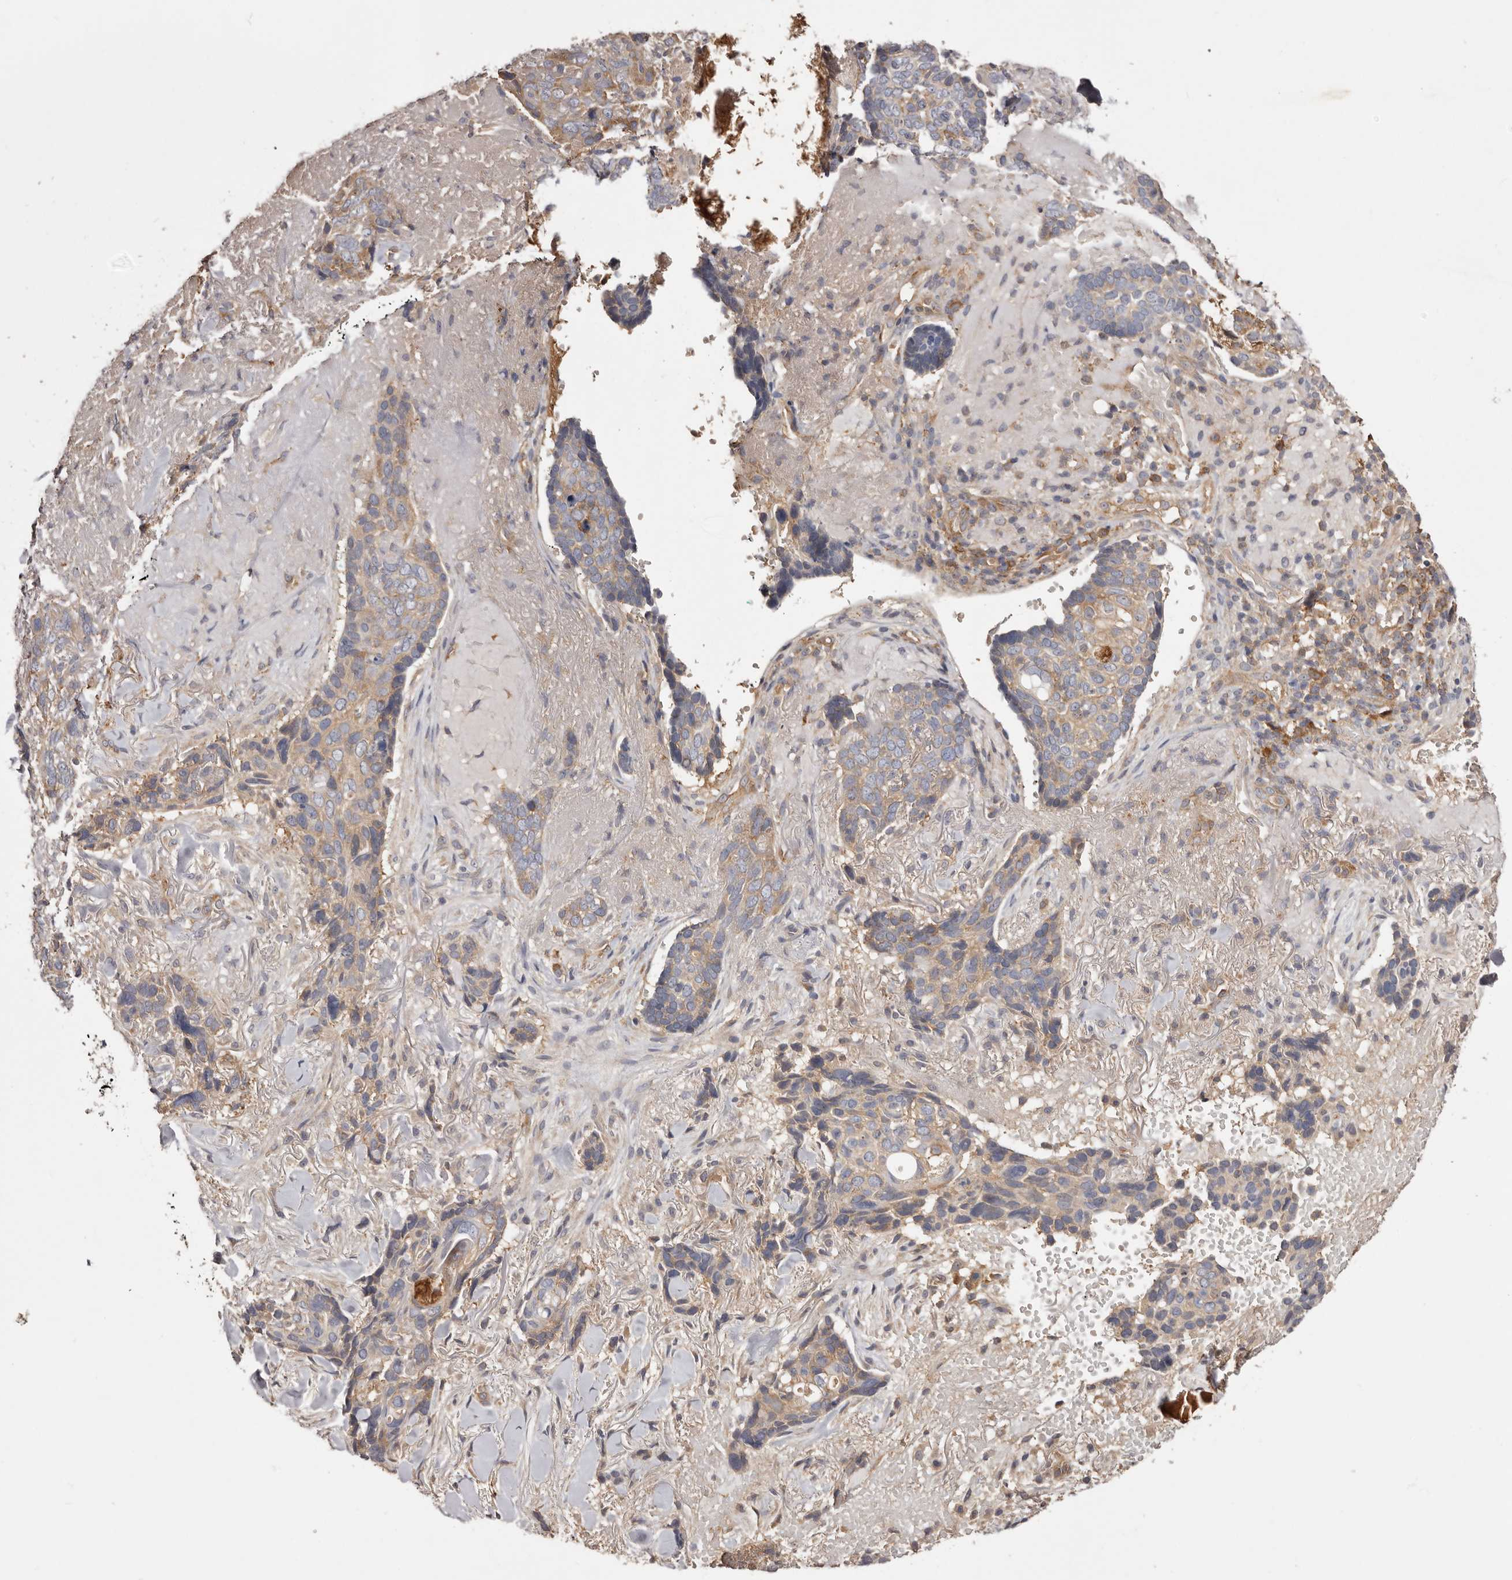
{"staining": {"intensity": "moderate", "quantity": ">75%", "location": "cytoplasmic/membranous"}, "tissue": "skin cancer", "cell_type": "Tumor cells", "image_type": "cancer", "snomed": [{"axis": "morphology", "description": "Basal cell carcinoma"}, {"axis": "topography", "description": "Skin"}], "caption": "Skin cancer tissue demonstrates moderate cytoplasmic/membranous expression in approximately >75% of tumor cells, visualized by immunohistochemistry.", "gene": "LTV1", "patient": {"sex": "female", "age": 82}}